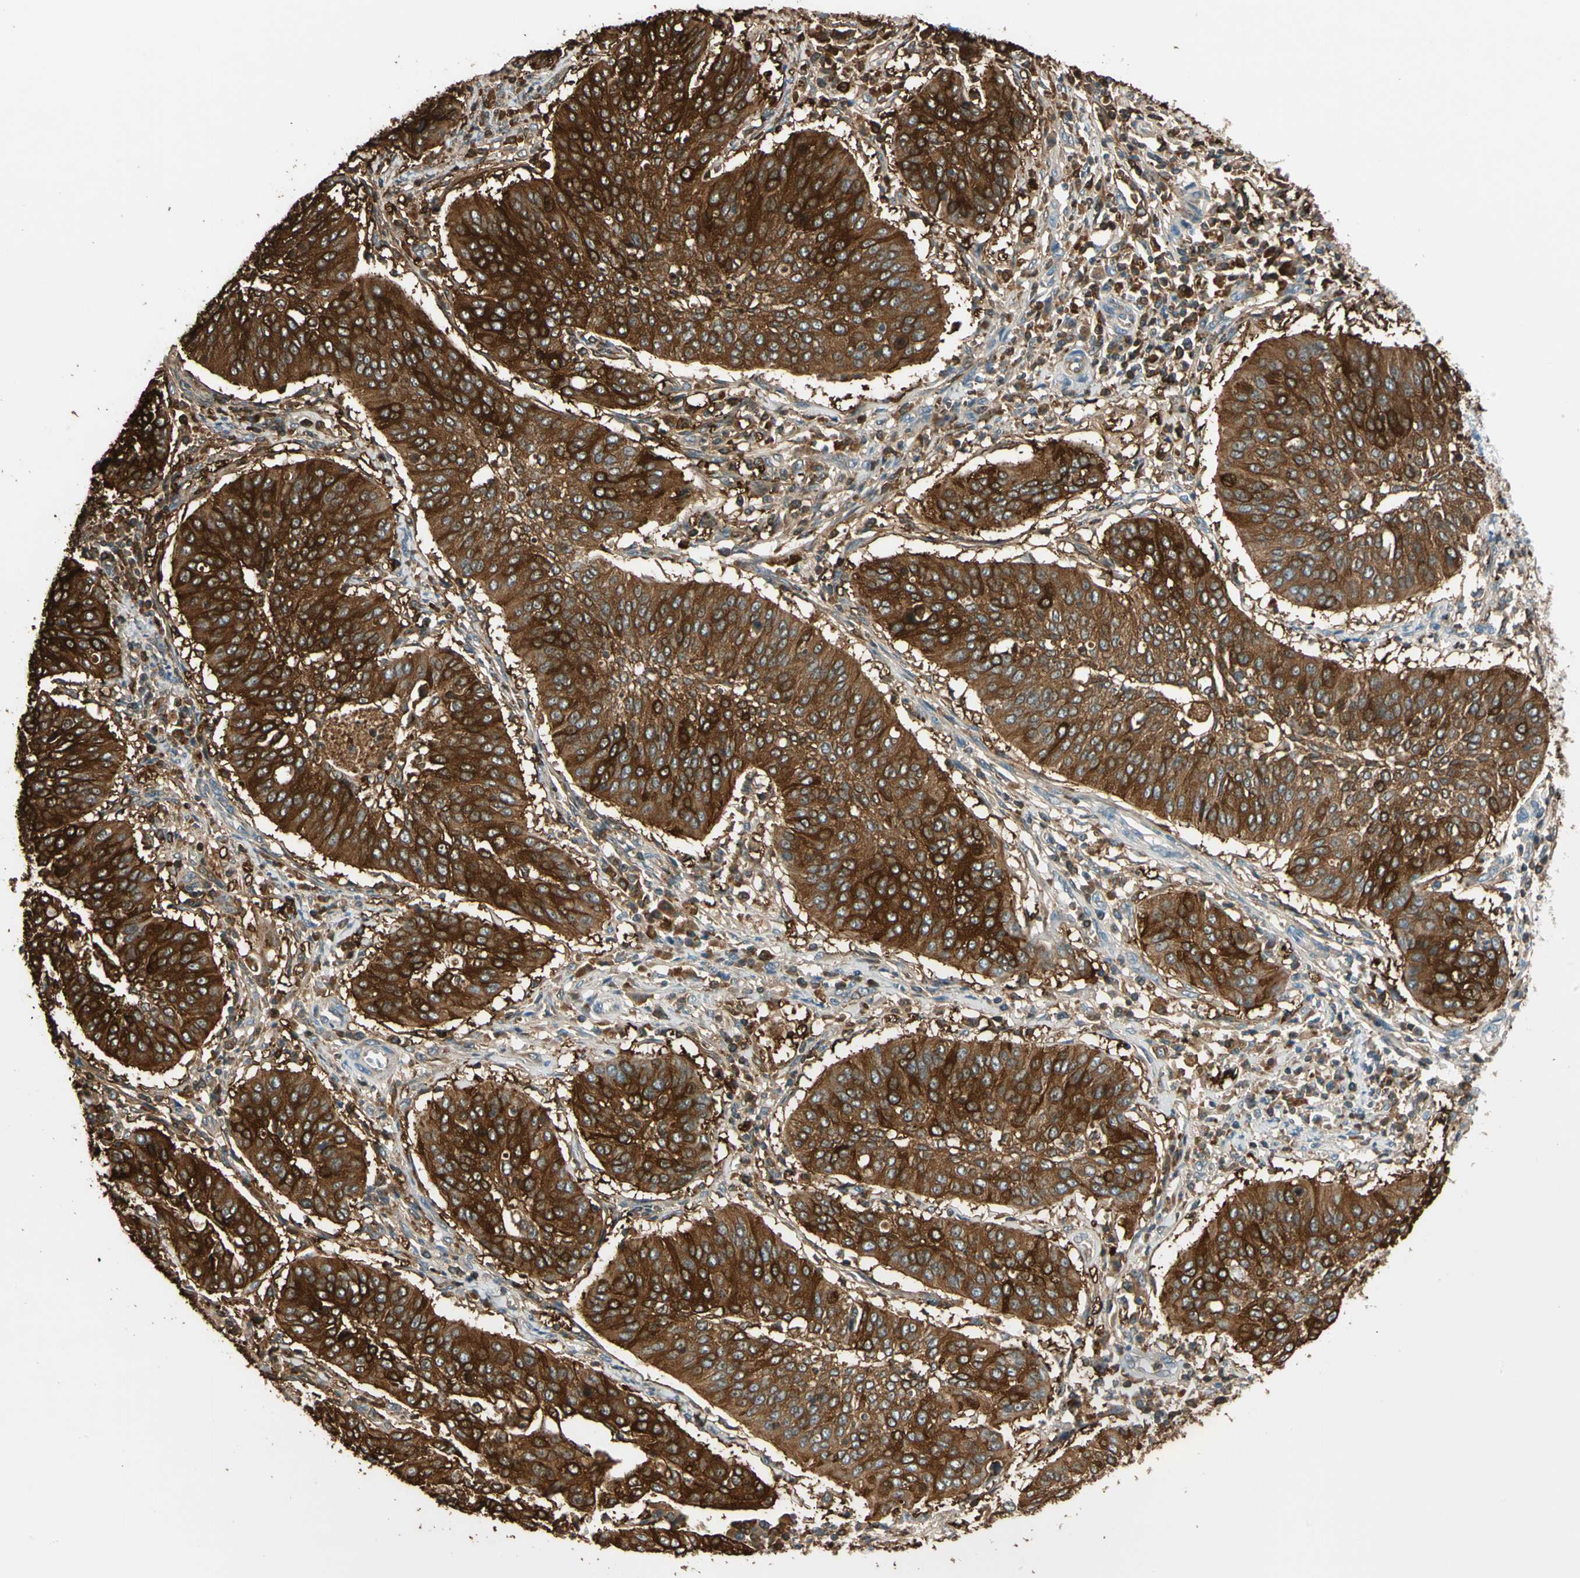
{"staining": {"intensity": "strong", "quantity": ">75%", "location": "cytoplasmic/membranous"}, "tissue": "cervical cancer", "cell_type": "Tumor cells", "image_type": "cancer", "snomed": [{"axis": "morphology", "description": "Normal tissue, NOS"}, {"axis": "morphology", "description": "Squamous cell carcinoma, NOS"}, {"axis": "topography", "description": "Cervix"}], "caption": "IHC micrograph of squamous cell carcinoma (cervical) stained for a protein (brown), which displays high levels of strong cytoplasmic/membranous positivity in approximately >75% of tumor cells.", "gene": "STK40", "patient": {"sex": "female", "age": 39}}